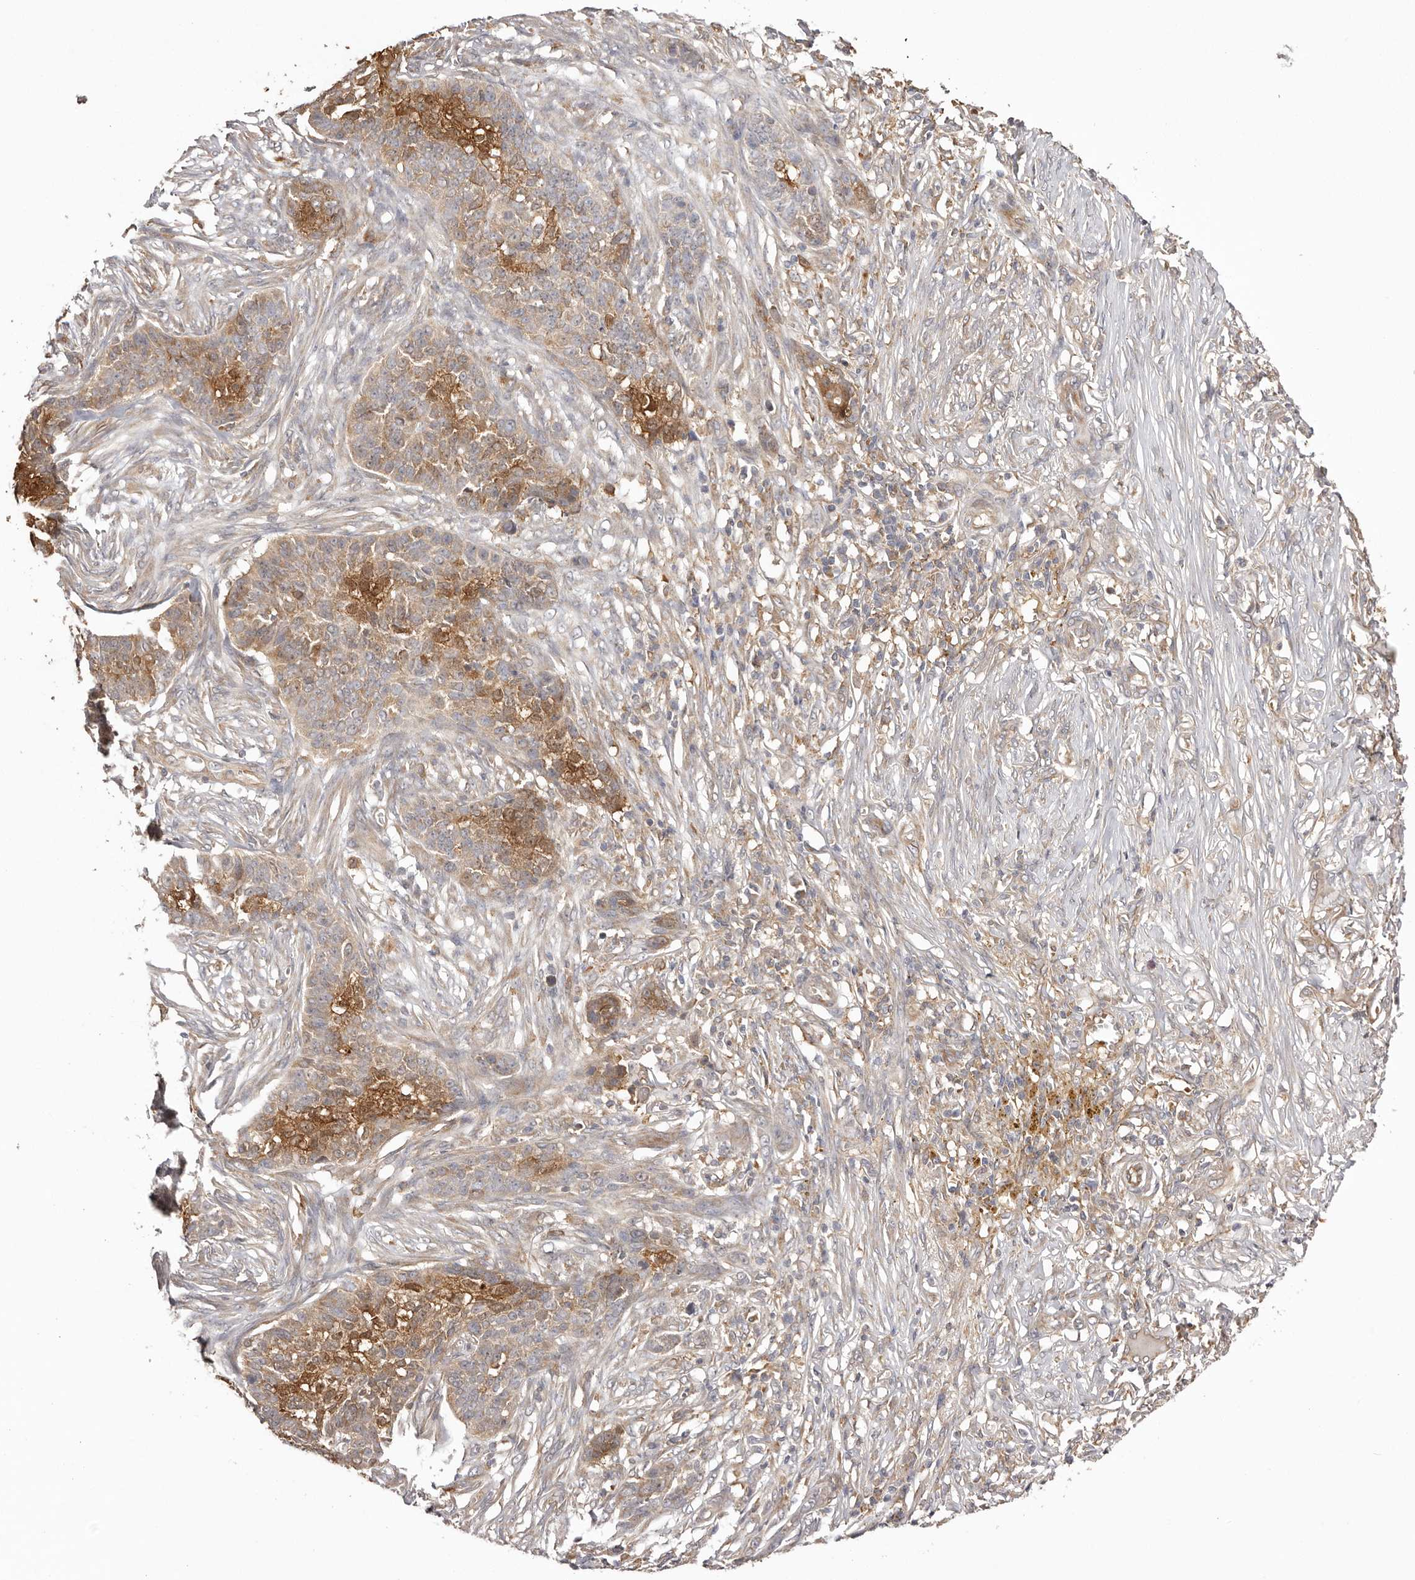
{"staining": {"intensity": "moderate", "quantity": ">75%", "location": "cytoplasmic/membranous"}, "tissue": "skin cancer", "cell_type": "Tumor cells", "image_type": "cancer", "snomed": [{"axis": "morphology", "description": "Basal cell carcinoma"}, {"axis": "topography", "description": "Skin"}], "caption": "A brown stain highlights moderate cytoplasmic/membranous staining of a protein in human skin cancer tumor cells. Using DAB (brown) and hematoxylin (blue) stains, captured at high magnification using brightfield microscopy.", "gene": "UBR2", "patient": {"sex": "male", "age": 85}}